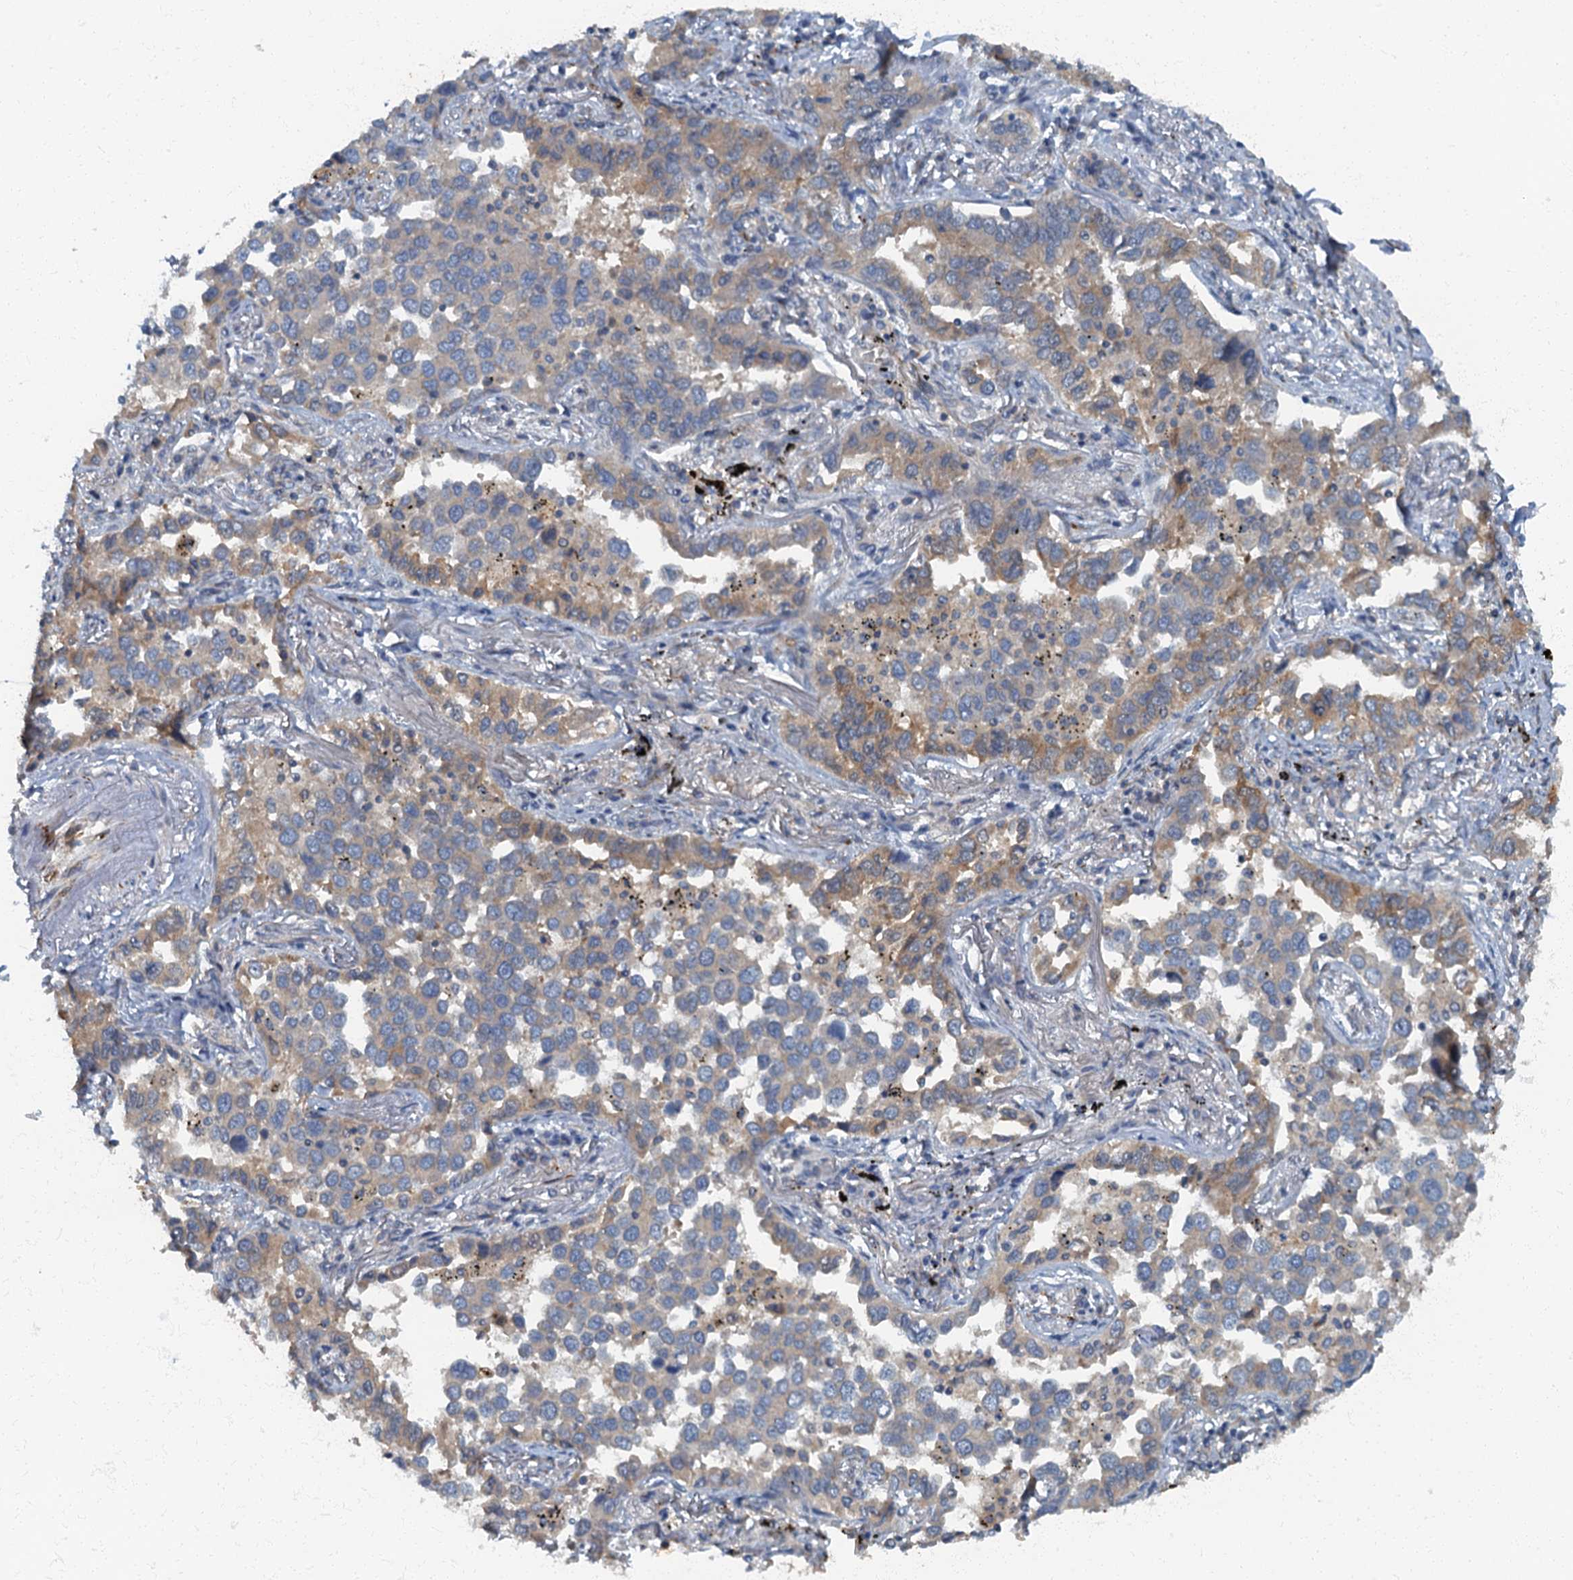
{"staining": {"intensity": "moderate", "quantity": "<25%", "location": "cytoplasmic/membranous"}, "tissue": "lung cancer", "cell_type": "Tumor cells", "image_type": "cancer", "snomed": [{"axis": "morphology", "description": "Adenocarcinoma, NOS"}, {"axis": "topography", "description": "Lung"}], "caption": "Lung cancer stained for a protein demonstrates moderate cytoplasmic/membranous positivity in tumor cells. The staining was performed using DAB (3,3'-diaminobenzidine), with brown indicating positive protein expression. Nuclei are stained blue with hematoxylin.", "gene": "ARL11", "patient": {"sex": "male", "age": 67}}